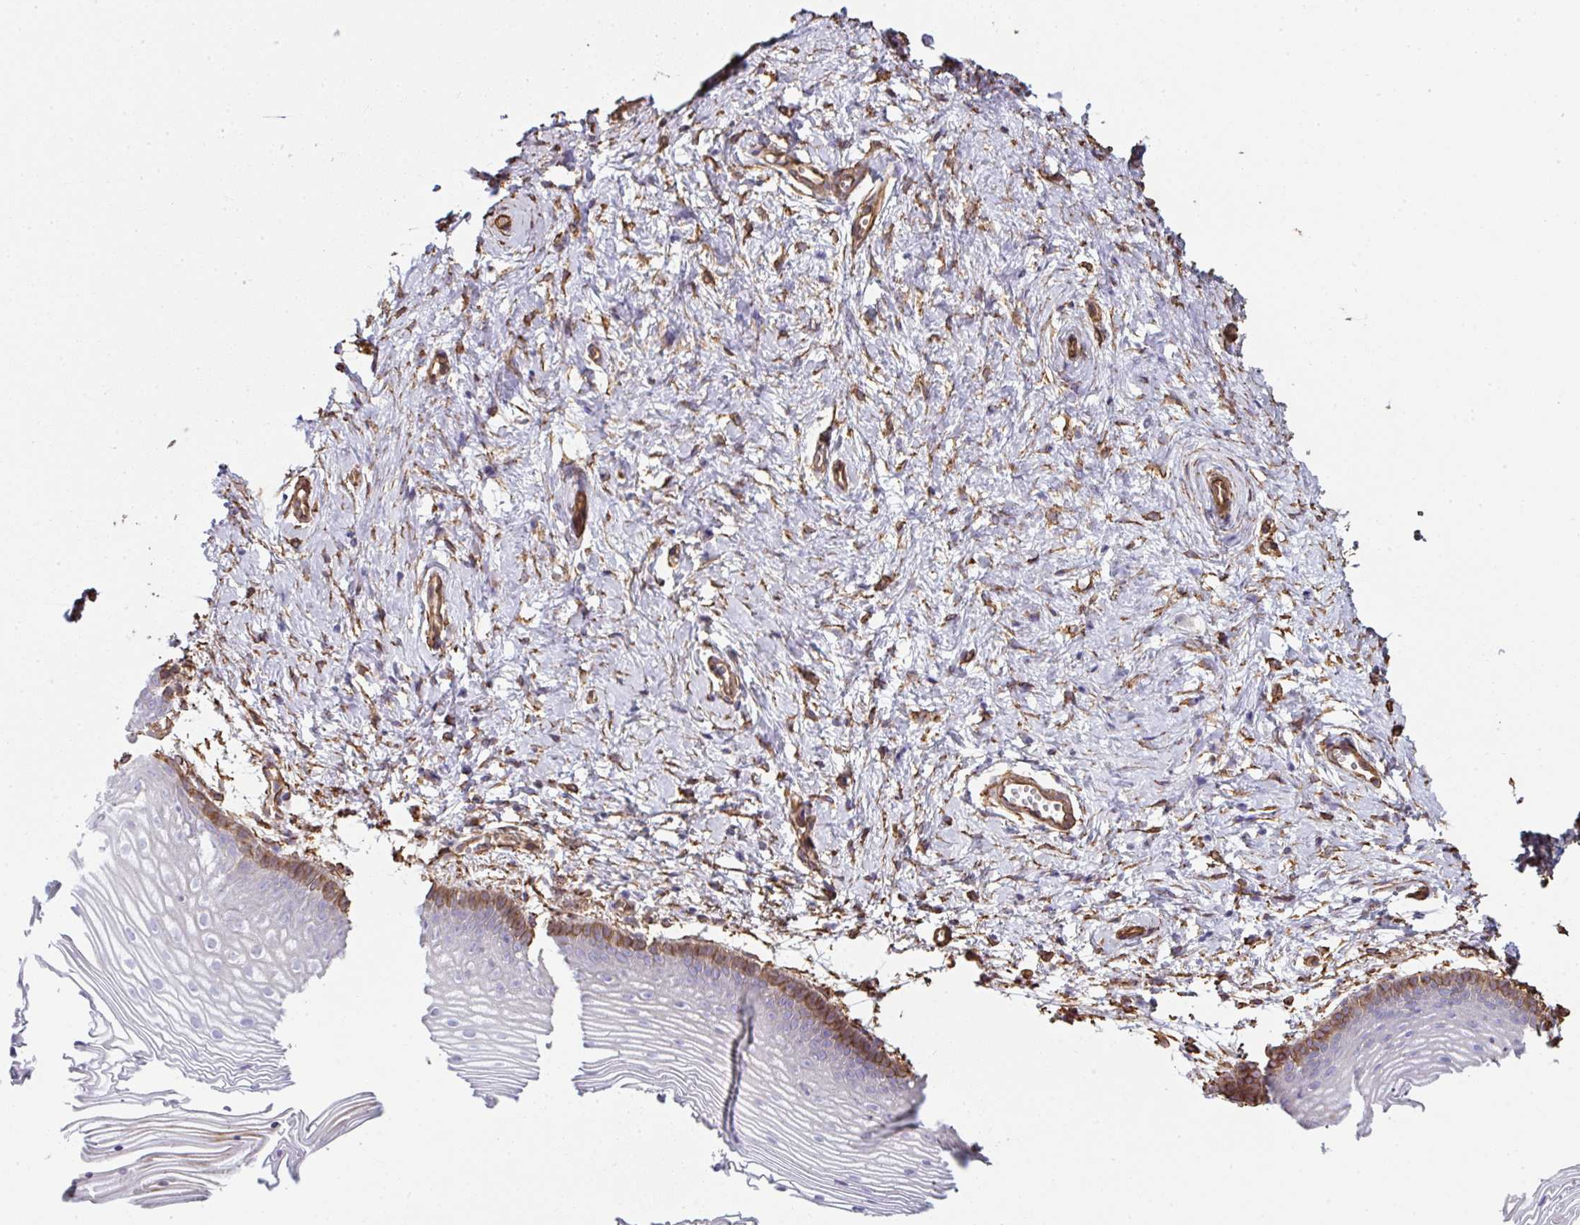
{"staining": {"intensity": "strong", "quantity": "<25%", "location": "cytoplasmic/membranous"}, "tissue": "vagina", "cell_type": "Squamous epithelial cells", "image_type": "normal", "snomed": [{"axis": "morphology", "description": "Normal tissue, NOS"}, {"axis": "topography", "description": "Vagina"}], "caption": "Benign vagina exhibits strong cytoplasmic/membranous staining in approximately <25% of squamous epithelial cells.", "gene": "ANKUB1", "patient": {"sex": "female", "age": 56}}